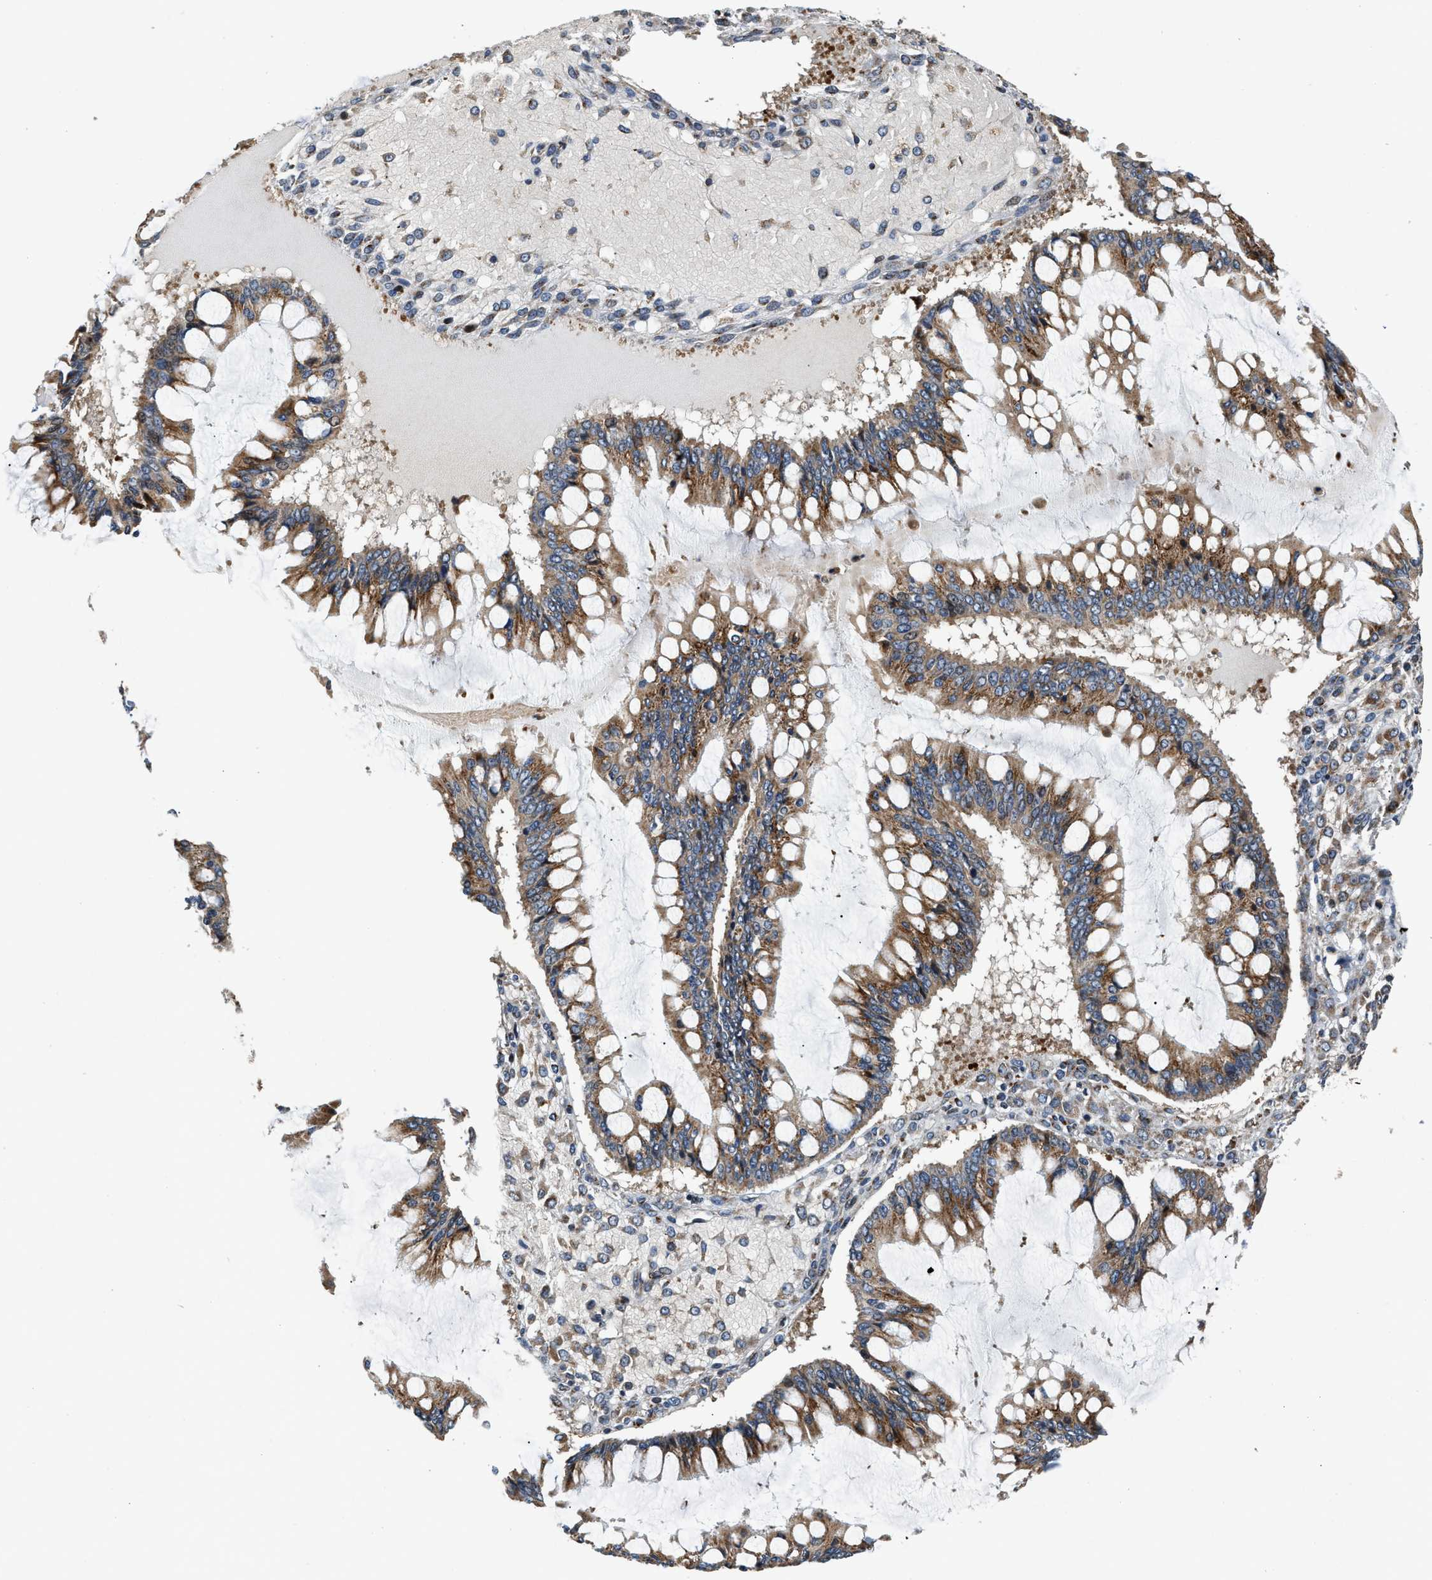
{"staining": {"intensity": "moderate", "quantity": ">75%", "location": "cytoplasmic/membranous"}, "tissue": "ovarian cancer", "cell_type": "Tumor cells", "image_type": "cancer", "snomed": [{"axis": "morphology", "description": "Cystadenocarcinoma, mucinous, NOS"}, {"axis": "topography", "description": "Ovary"}], "caption": "Tumor cells show medium levels of moderate cytoplasmic/membranous expression in approximately >75% of cells in ovarian cancer (mucinous cystadenocarcinoma).", "gene": "FUT8", "patient": {"sex": "female", "age": 73}}